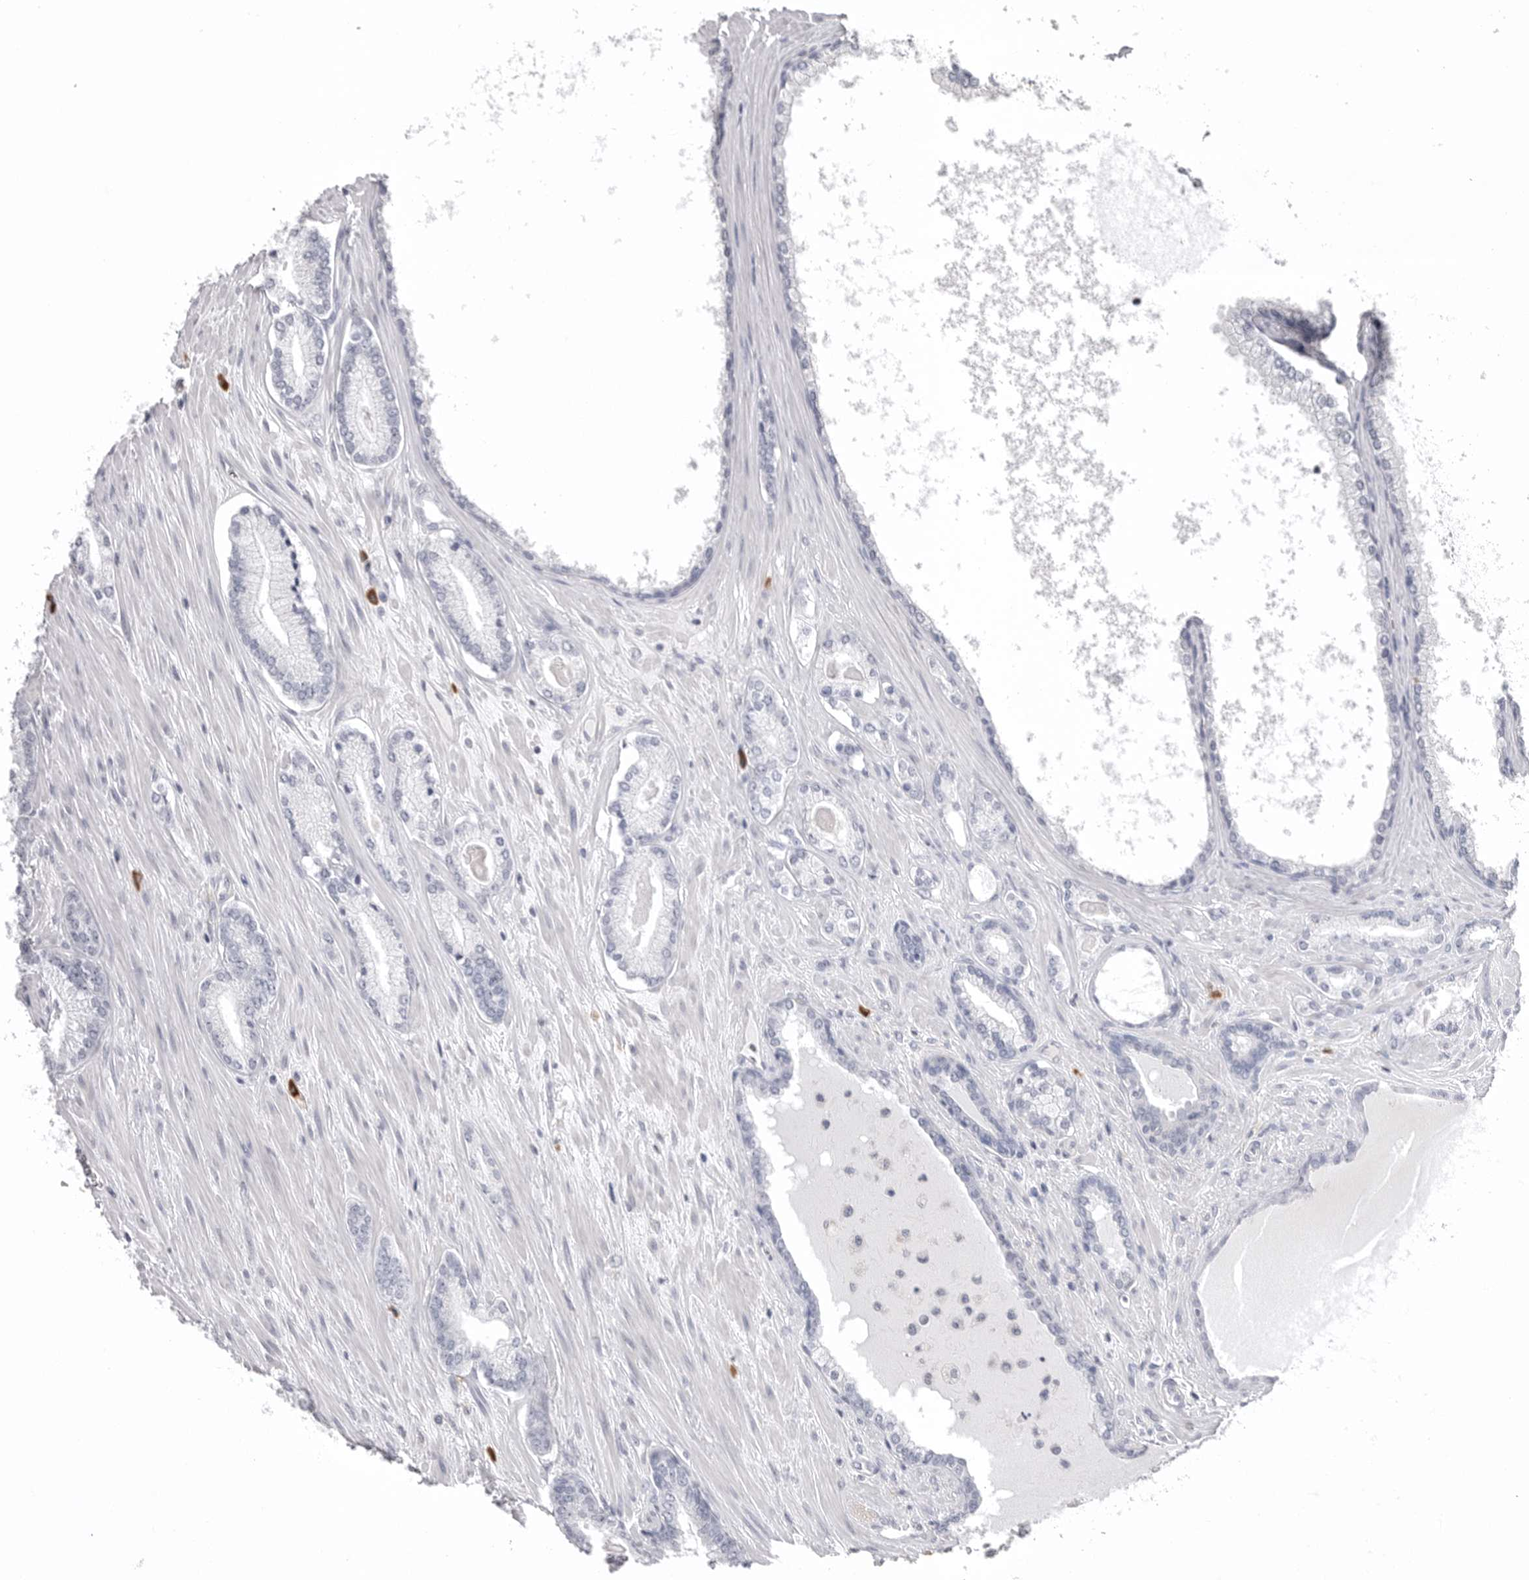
{"staining": {"intensity": "negative", "quantity": "none", "location": "none"}, "tissue": "prostate cancer", "cell_type": "Tumor cells", "image_type": "cancer", "snomed": [{"axis": "morphology", "description": "Adenocarcinoma, Low grade"}, {"axis": "topography", "description": "Prostate"}], "caption": "This is a micrograph of IHC staining of prostate cancer, which shows no positivity in tumor cells.", "gene": "DLGAP3", "patient": {"sex": "male", "age": 70}}